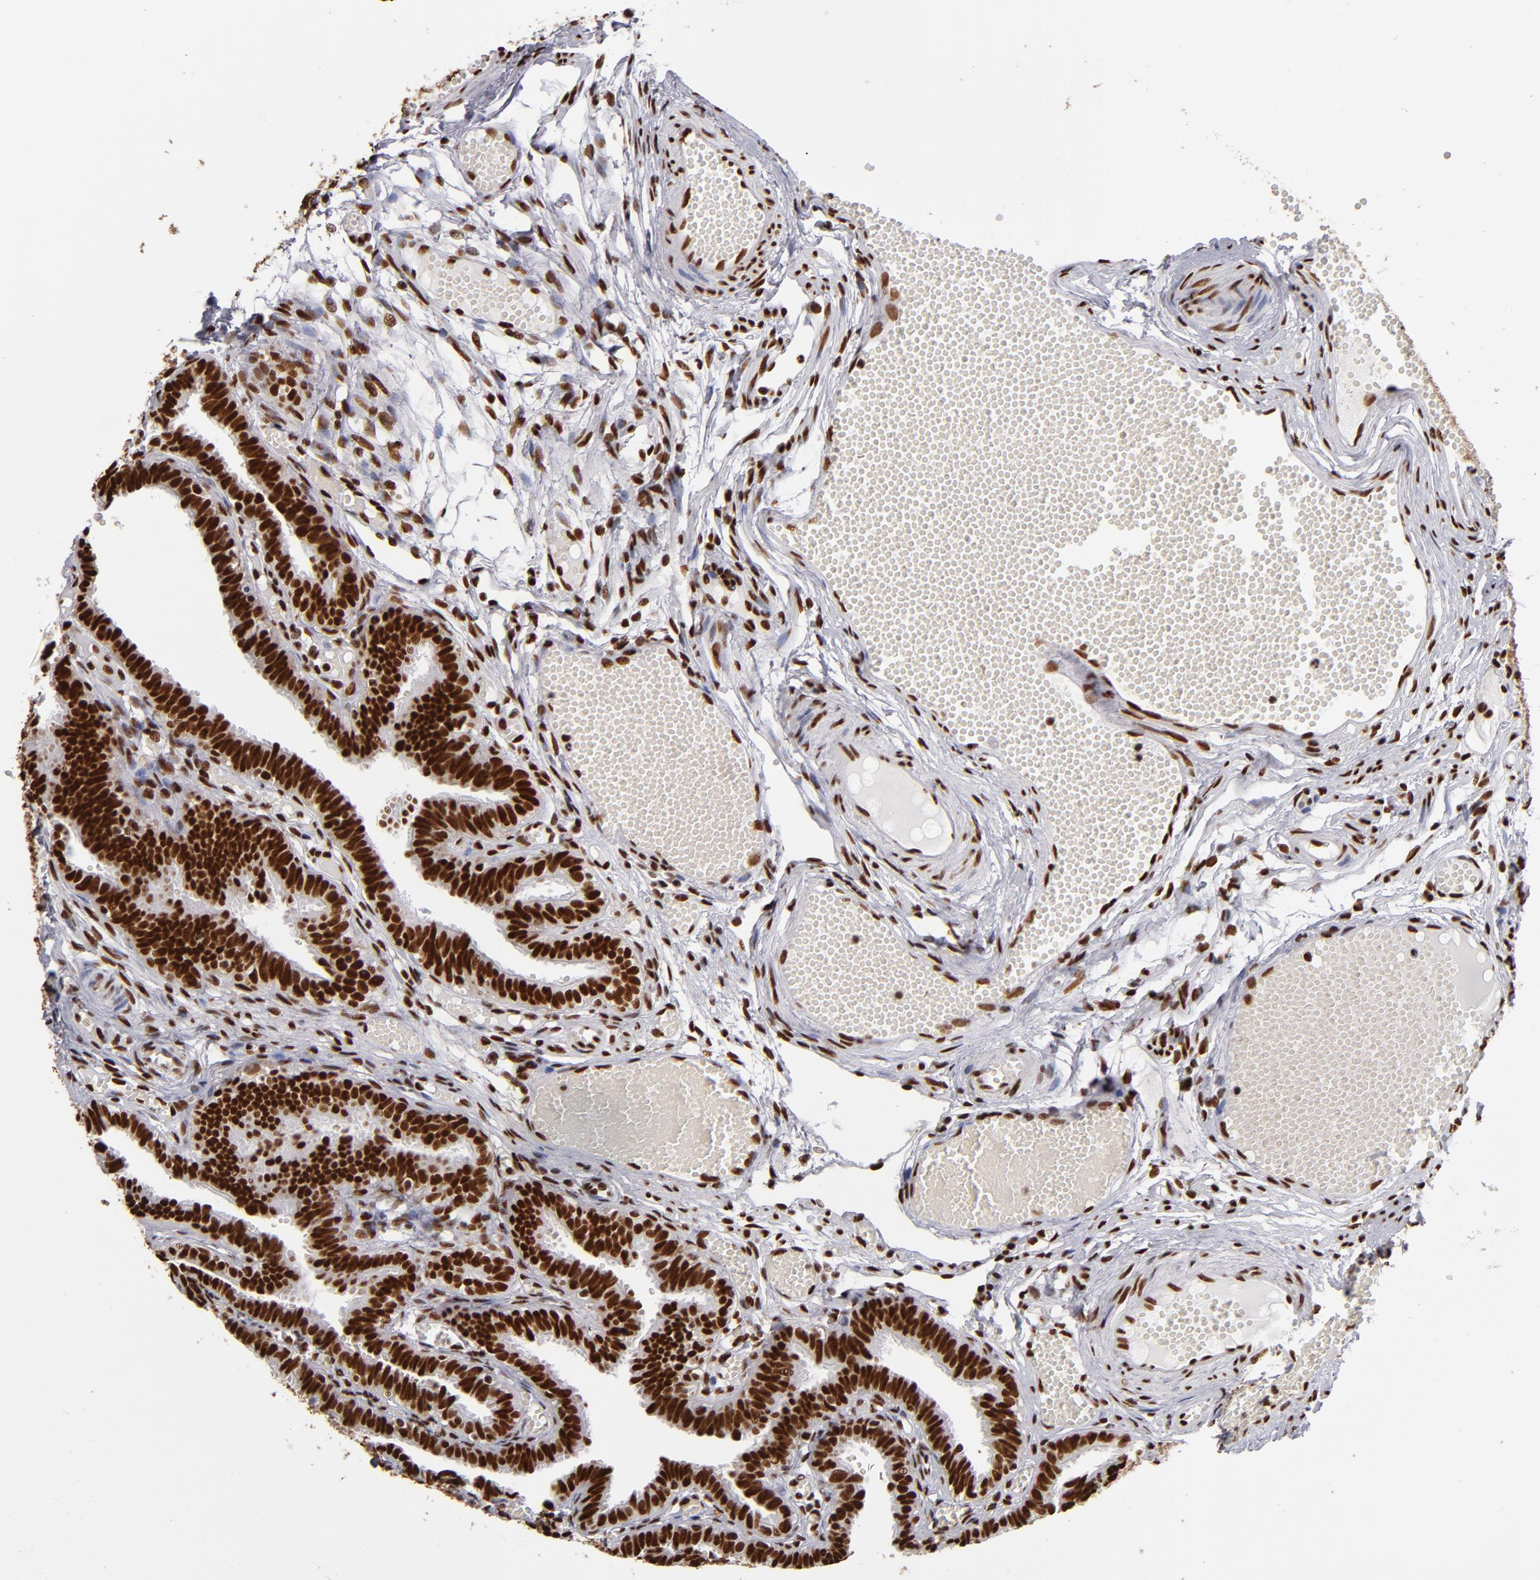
{"staining": {"intensity": "strong", "quantity": ">75%", "location": "nuclear"}, "tissue": "fallopian tube", "cell_type": "Glandular cells", "image_type": "normal", "snomed": [{"axis": "morphology", "description": "Normal tissue, NOS"}, {"axis": "topography", "description": "Fallopian tube"}], "caption": "Protein analysis of unremarkable fallopian tube reveals strong nuclear expression in approximately >75% of glandular cells. (DAB = brown stain, brightfield microscopy at high magnification).", "gene": "MRE11", "patient": {"sex": "female", "age": 29}}